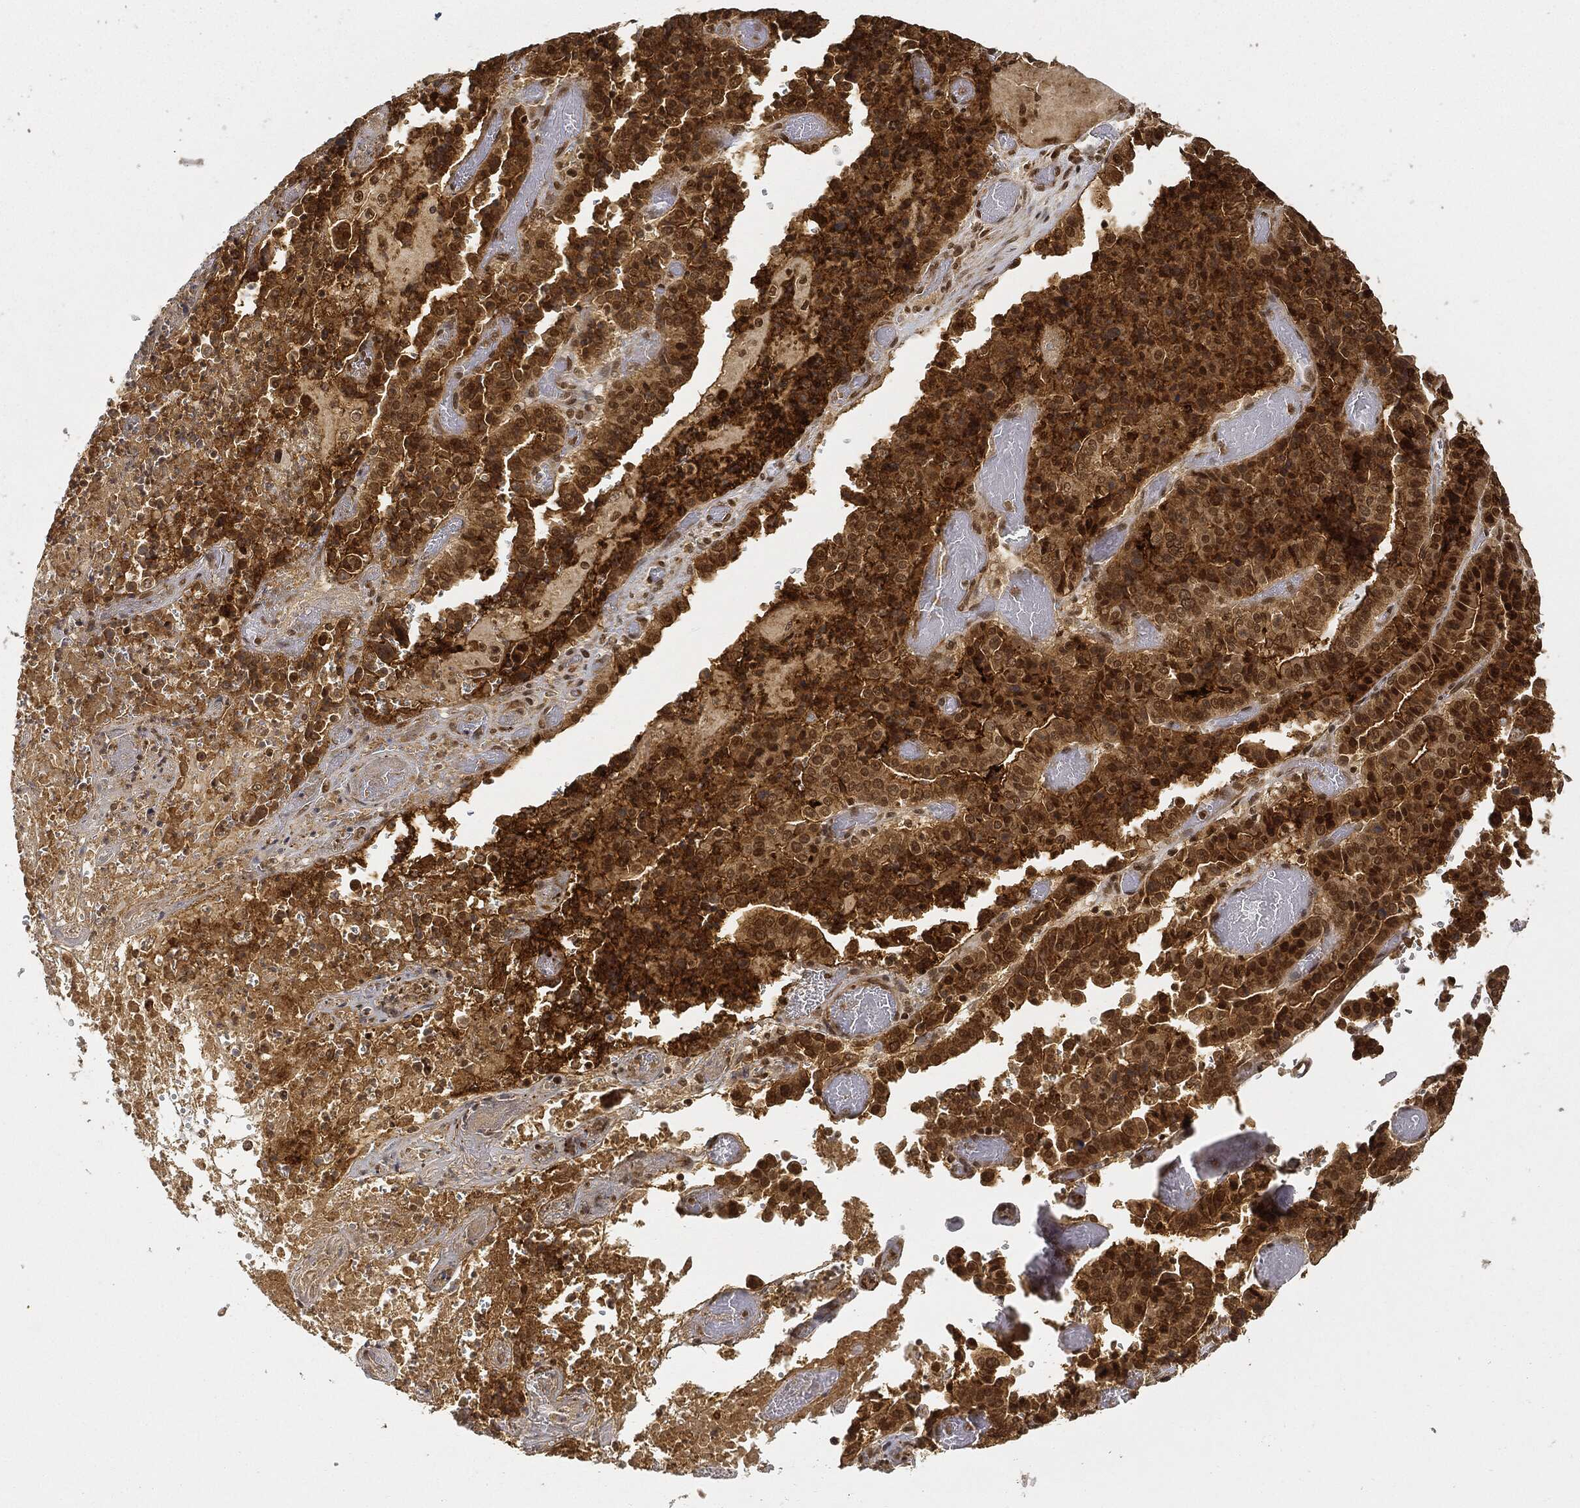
{"staining": {"intensity": "strong", "quantity": "25%-75%", "location": "cytoplasmic/membranous,nuclear"}, "tissue": "stomach cancer", "cell_type": "Tumor cells", "image_type": "cancer", "snomed": [{"axis": "morphology", "description": "Adenocarcinoma, NOS"}, {"axis": "topography", "description": "Stomach"}], "caption": "Immunohistochemistry staining of stomach cancer, which shows high levels of strong cytoplasmic/membranous and nuclear positivity in about 25%-75% of tumor cells indicating strong cytoplasmic/membranous and nuclear protein expression. The staining was performed using DAB (3,3'-diaminobenzidine) (brown) for protein detection and nuclei were counterstained in hematoxylin (blue).", "gene": "CIB1", "patient": {"sex": "male", "age": 48}}